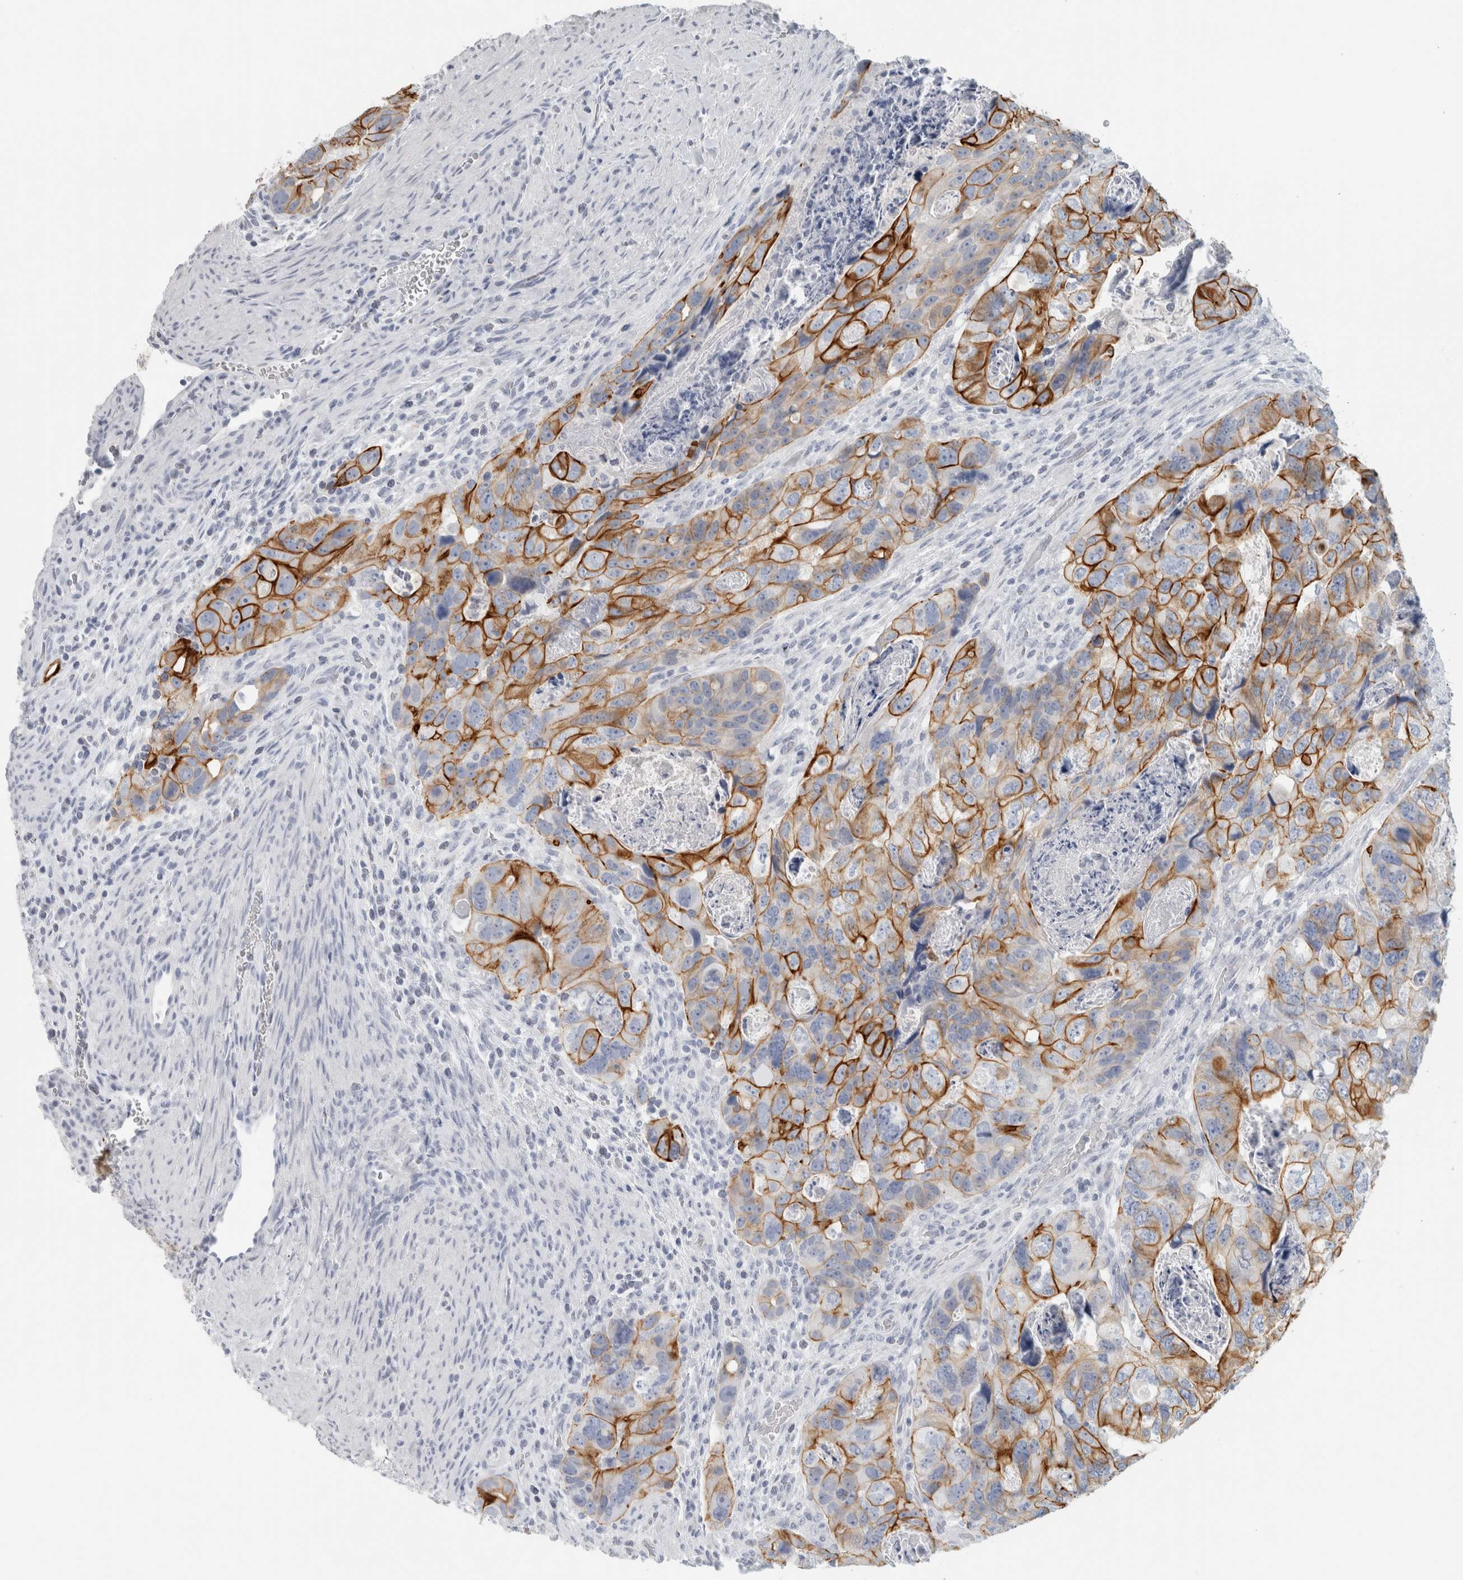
{"staining": {"intensity": "strong", "quantity": ">75%", "location": "cytoplasmic/membranous"}, "tissue": "colorectal cancer", "cell_type": "Tumor cells", "image_type": "cancer", "snomed": [{"axis": "morphology", "description": "Adenocarcinoma, NOS"}, {"axis": "topography", "description": "Rectum"}], "caption": "Immunohistochemistry (IHC) (DAB (3,3'-diaminobenzidine)) staining of human adenocarcinoma (colorectal) shows strong cytoplasmic/membranous protein expression in approximately >75% of tumor cells.", "gene": "SLC28A3", "patient": {"sex": "male", "age": 59}}